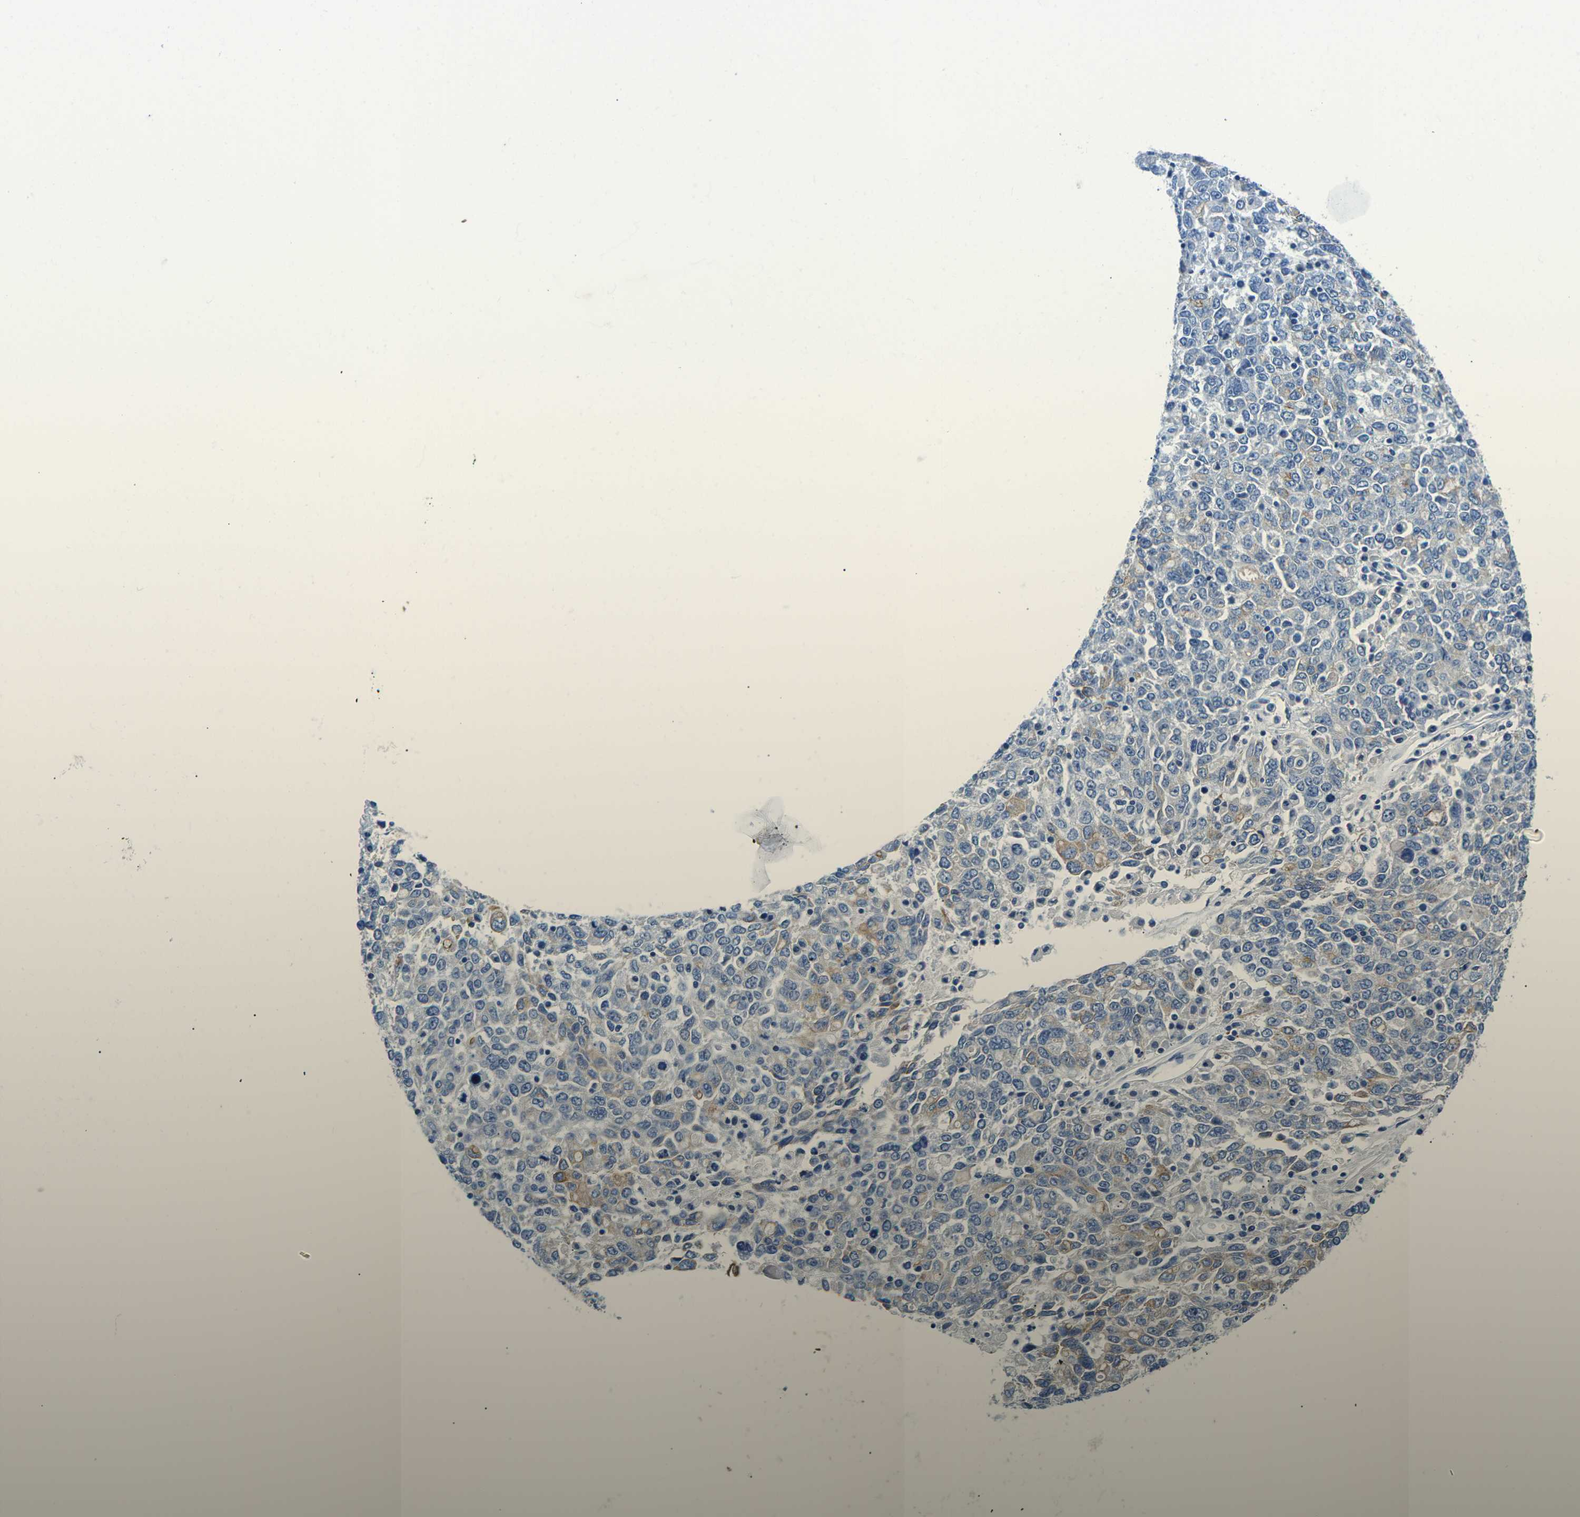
{"staining": {"intensity": "weak", "quantity": "<25%", "location": "cytoplasmic/membranous"}, "tissue": "ovarian cancer", "cell_type": "Tumor cells", "image_type": "cancer", "snomed": [{"axis": "morphology", "description": "Carcinoma, endometroid"}, {"axis": "topography", "description": "Ovary"}], "caption": "IHC of ovarian cancer (endometroid carcinoma) displays no expression in tumor cells.", "gene": "TM6SF1", "patient": {"sex": "female", "age": 62}}